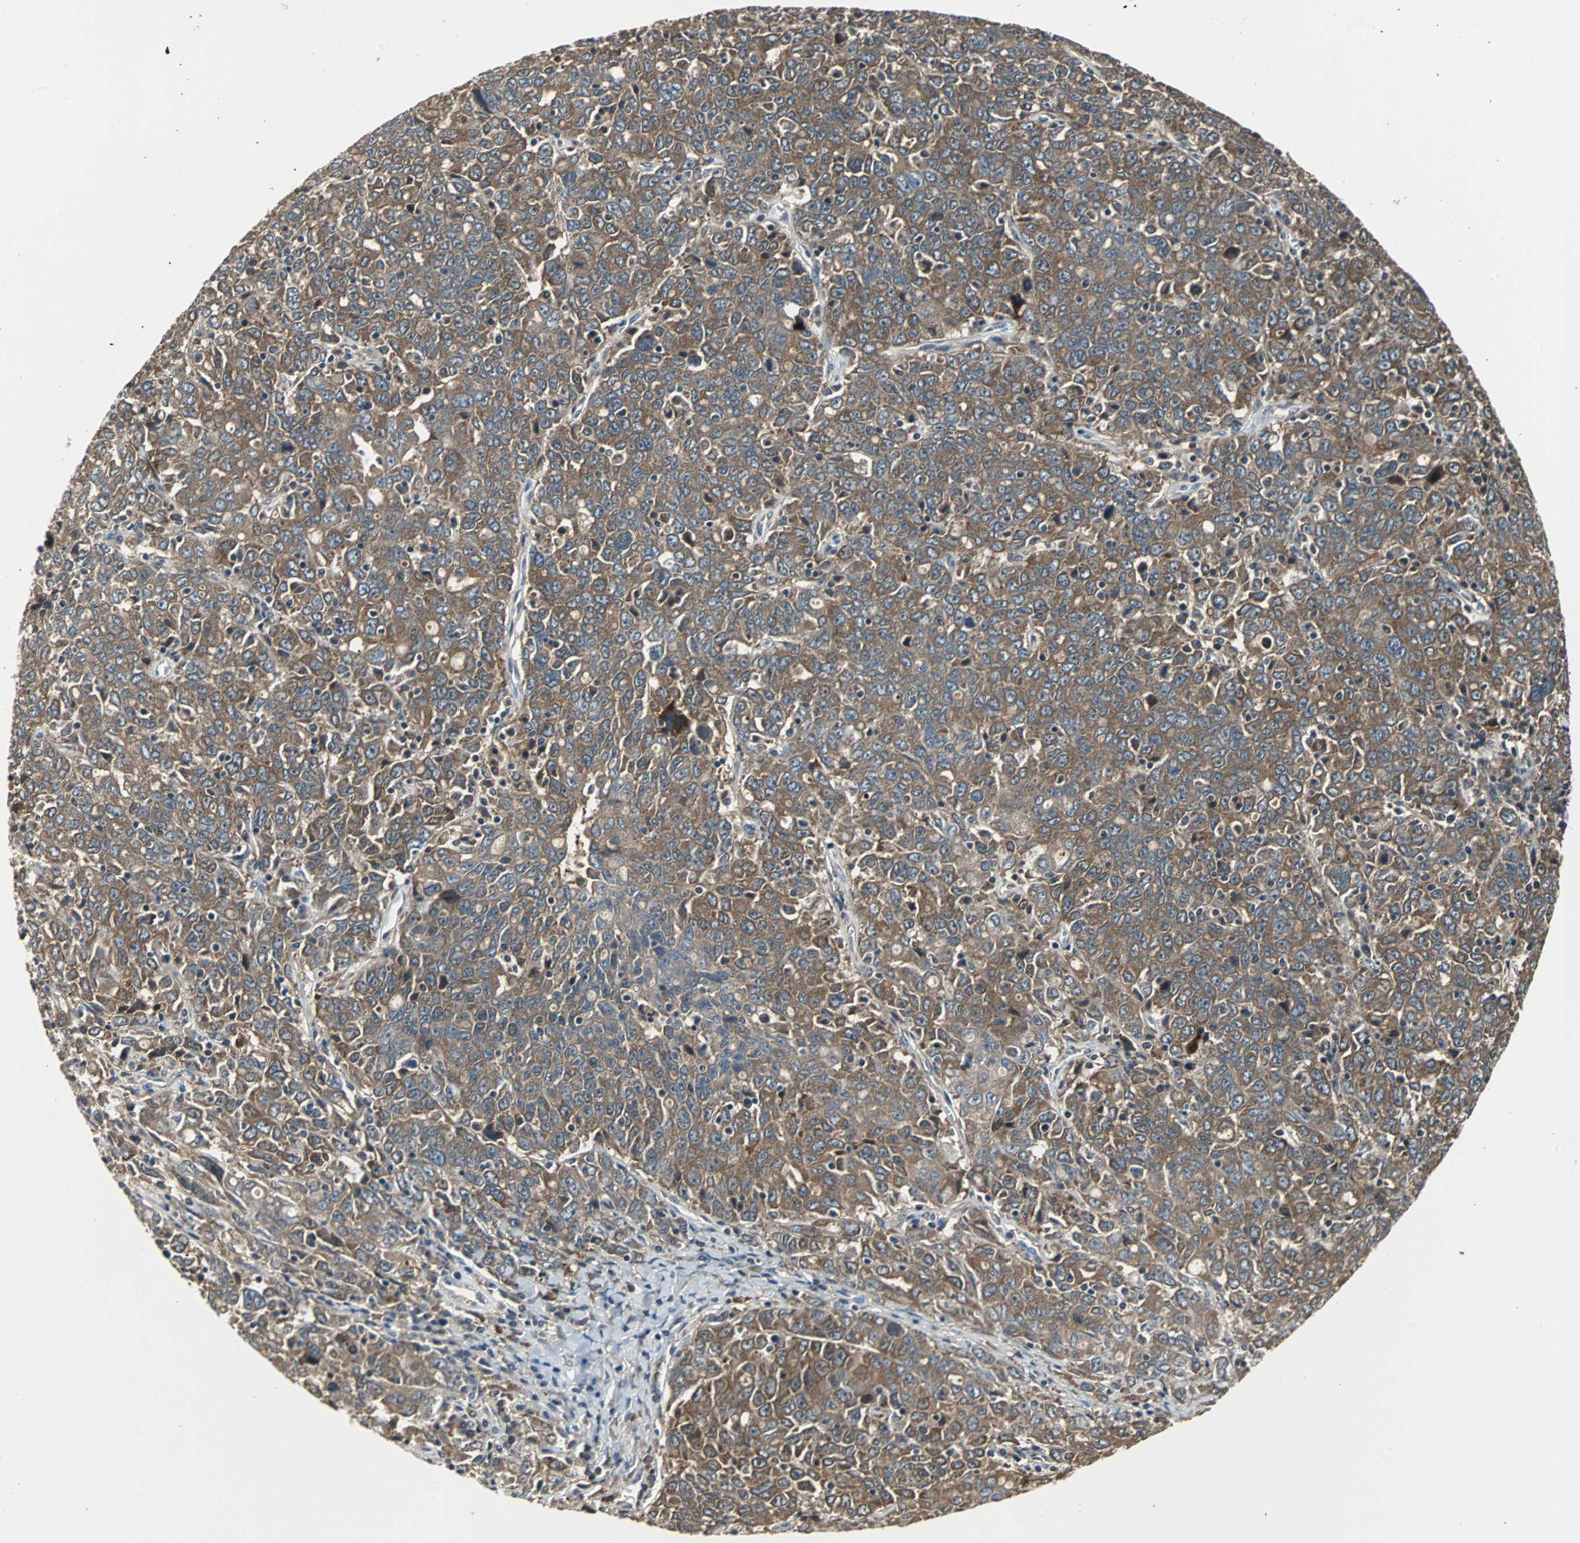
{"staining": {"intensity": "moderate", "quantity": ">75%", "location": "cytoplasmic/membranous"}, "tissue": "ovarian cancer", "cell_type": "Tumor cells", "image_type": "cancer", "snomed": [{"axis": "morphology", "description": "Carcinoma, endometroid"}, {"axis": "topography", "description": "Ovary"}], "caption": "Immunohistochemical staining of ovarian cancer (endometroid carcinoma) displays medium levels of moderate cytoplasmic/membranous expression in about >75% of tumor cells.", "gene": "ABHD2", "patient": {"sex": "female", "age": 62}}